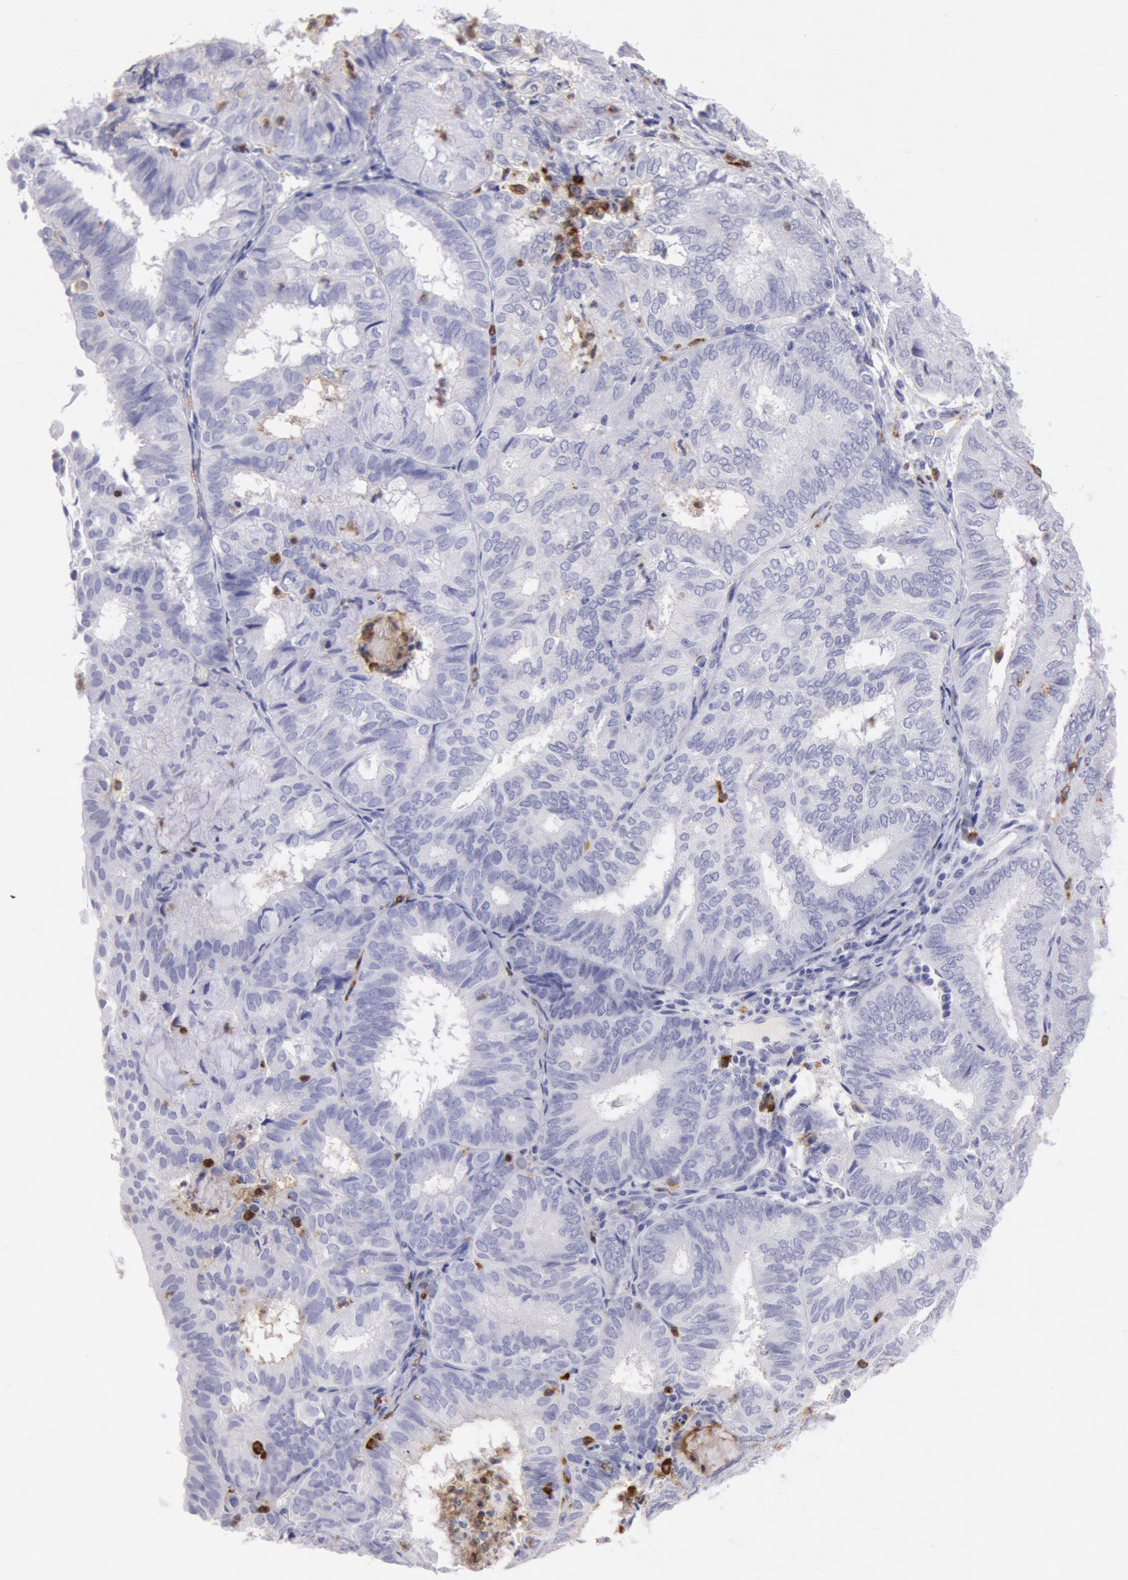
{"staining": {"intensity": "negative", "quantity": "none", "location": "none"}, "tissue": "endometrial cancer", "cell_type": "Tumor cells", "image_type": "cancer", "snomed": [{"axis": "morphology", "description": "Adenocarcinoma, NOS"}, {"axis": "topography", "description": "Endometrium"}], "caption": "Tumor cells are negative for brown protein staining in endometrial adenocarcinoma.", "gene": "FCN1", "patient": {"sex": "female", "age": 59}}